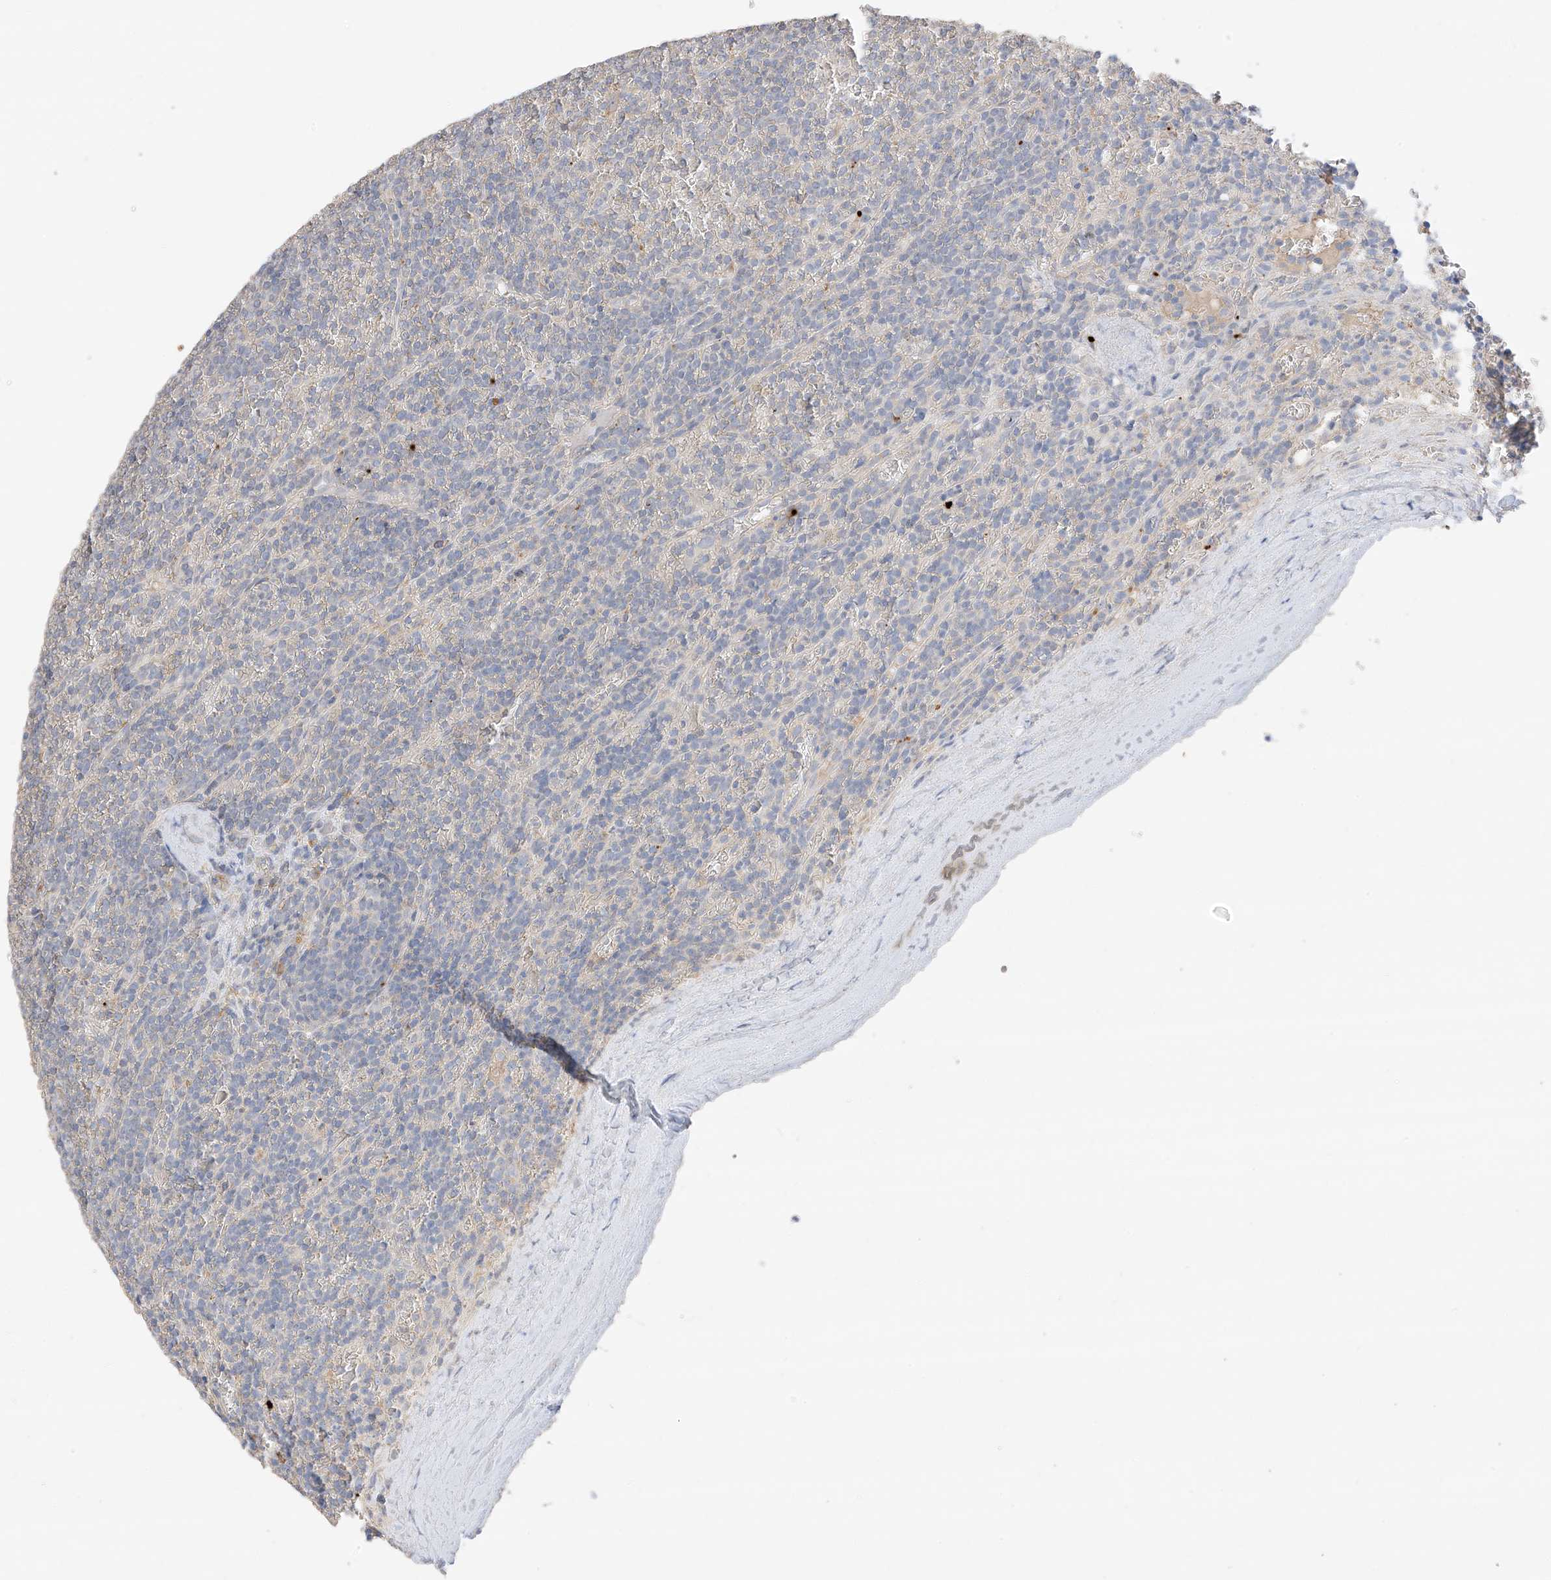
{"staining": {"intensity": "negative", "quantity": "none", "location": "none"}, "tissue": "lymphoma", "cell_type": "Tumor cells", "image_type": "cancer", "snomed": [{"axis": "morphology", "description": "Malignant lymphoma, non-Hodgkin's type, Low grade"}, {"axis": "topography", "description": "Spleen"}], "caption": "A micrograph of lymphoma stained for a protein reveals no brown staining in tumor cells.", "gene": "CAPN13", "patient": {"sex": "female", "age": 19}}